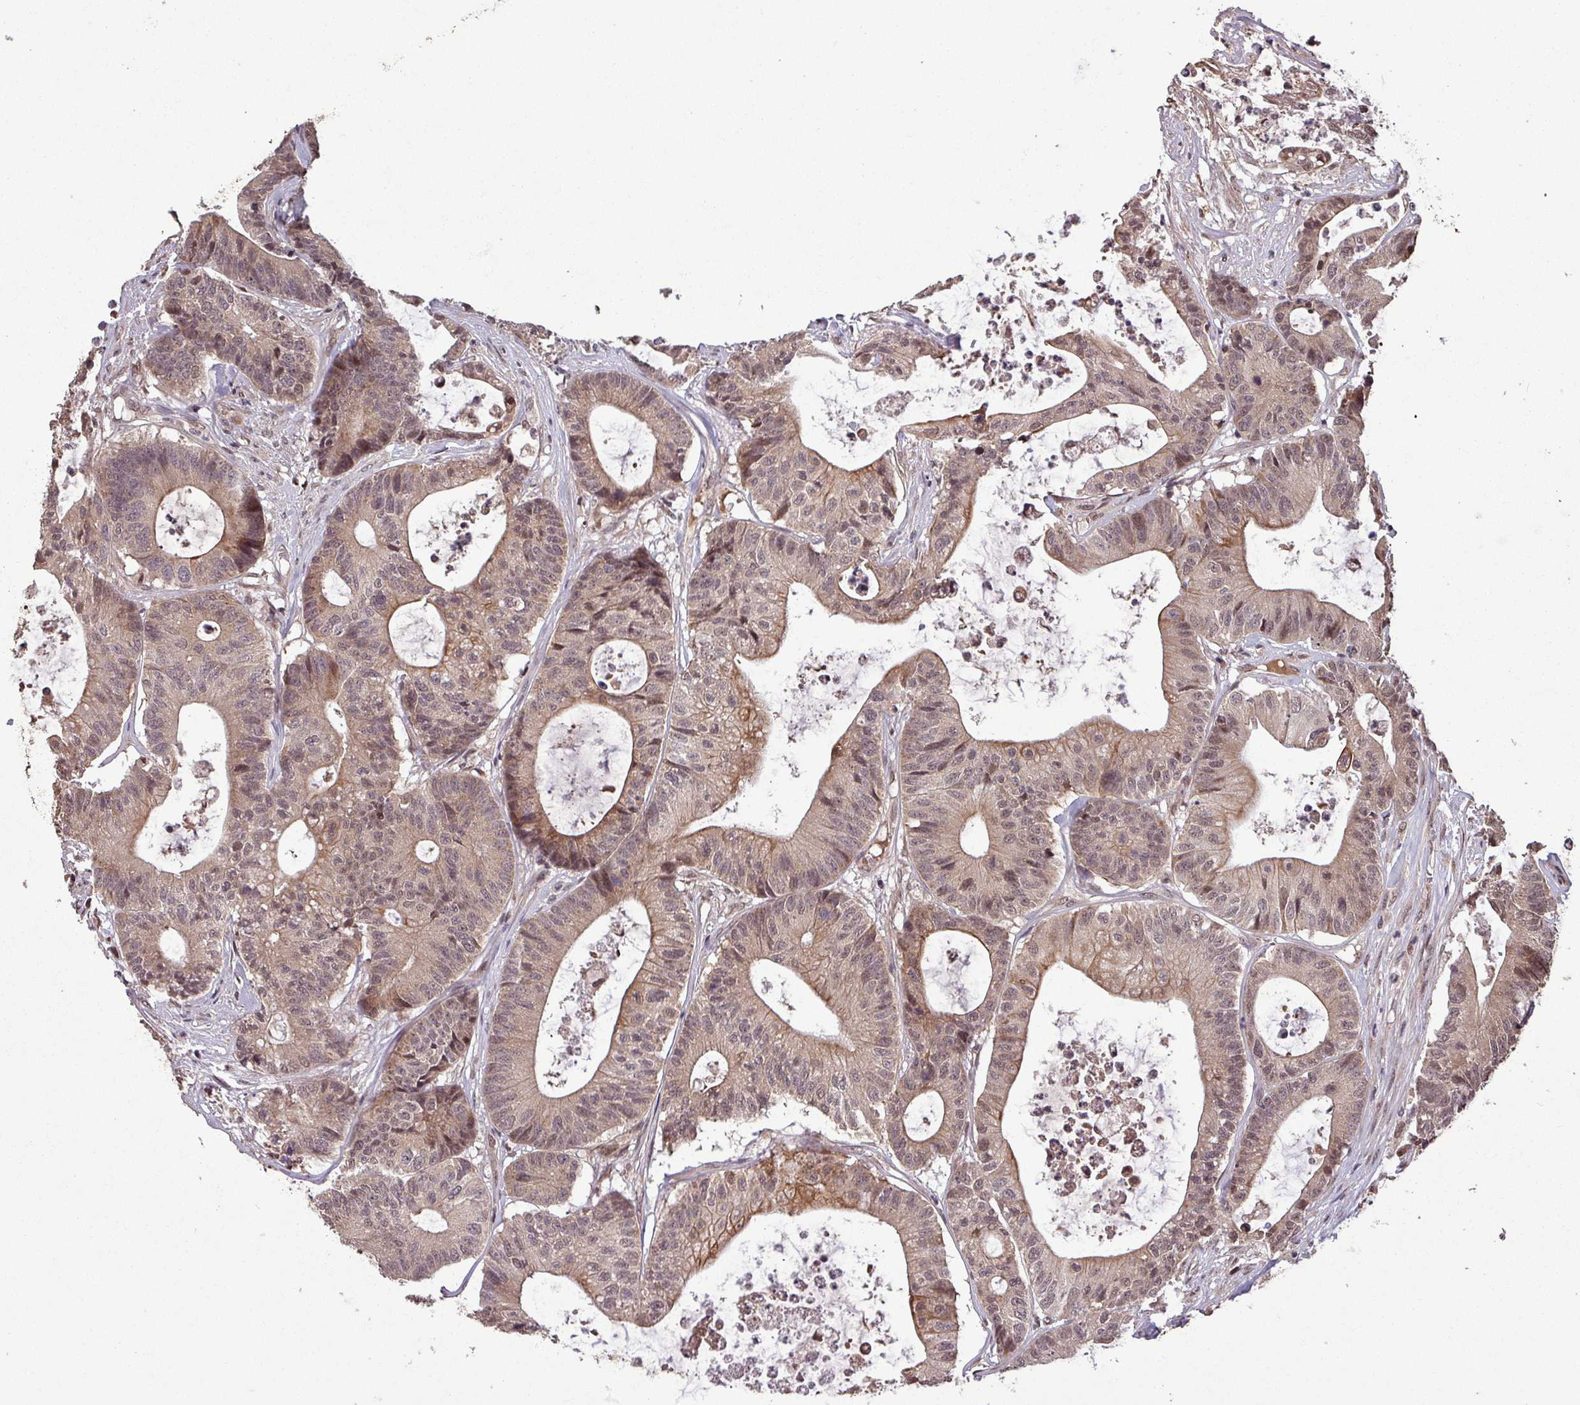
{"staining": {"intensity": "weak", "quantity": ">75%", "location": "cytoplasmic/membranous,nuclear"}, "tissue": "colorectal cancer", "cell_type": "Tumor cells", "image_type": "cancer", "snomed": [{"axis": "morphology", "description": "Adenocarcinoma, NOS"}, {"axis": "topography", "description": "Colon"}], "caption": "The immunohistochemical stain shows weak cytoplasmic/membranous and nuclear staining in tumor cells of colorectal adenocarcinoma tissue.", "gene": "NOB1", "patient": {"sex": "female", "age": 84}}